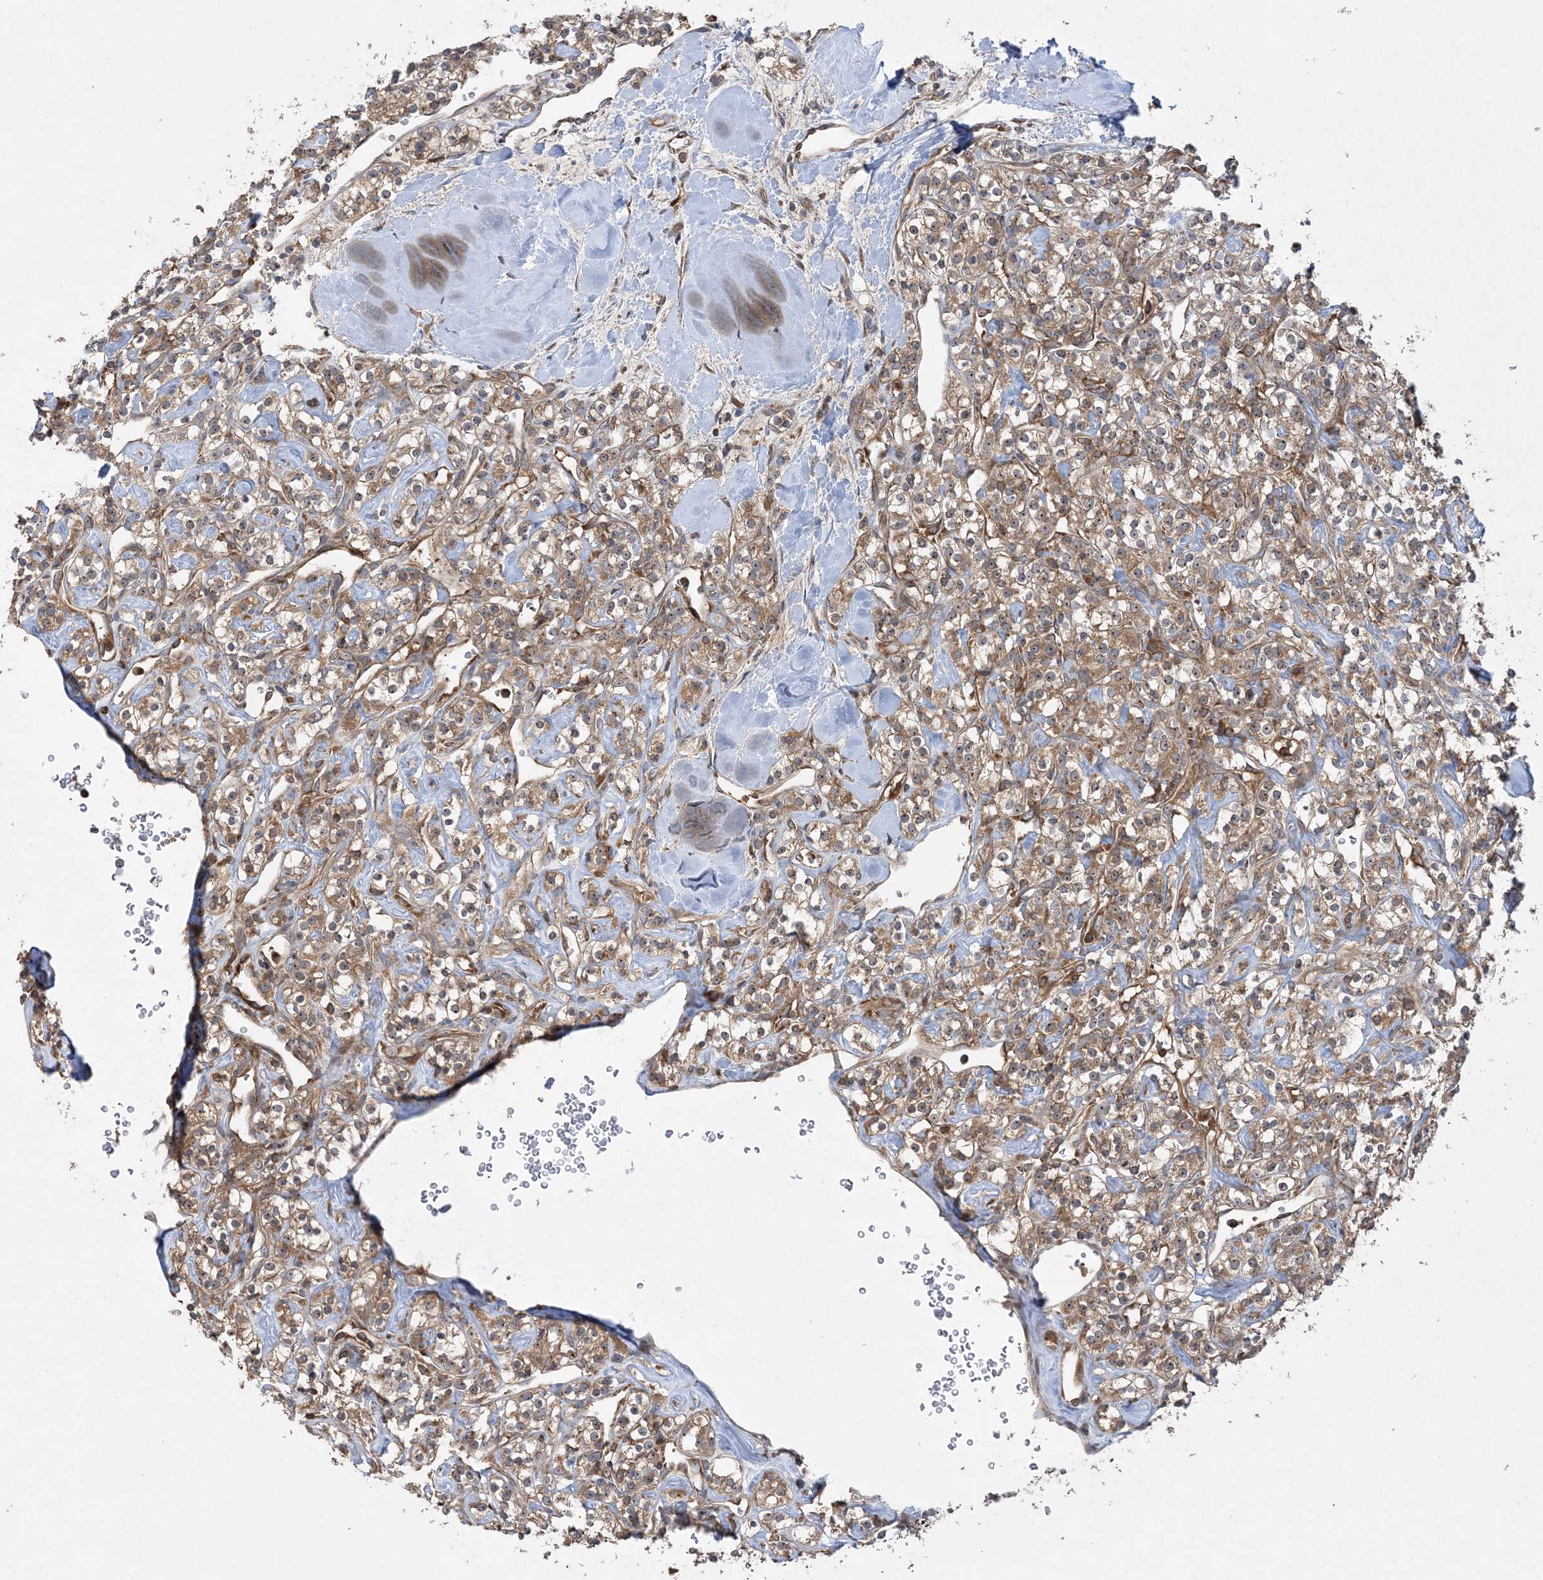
{"staining": {"intensity": "moderate", "quantity": ">75%", "location": "cytoplasmic/membranous"}, "tissue": "renal cancer", "cell_type": "Tumor cells", "image_type": "cancer", "snomed": [{"axis": "morphology", "description": "Adenocarcinoma, NOS"}, {"axis": "topography", "description": "Kidney"}], "caption": "Protein staining displays moderate cytoplasmic/membranous positivity in about >75% of tumor cells in renal cancer (adenocarcinoma). Ihc stains the protein of interest in brown and the nuclei are stained blue.", "gene": "ACAP2", "patient": {"sex": "male", "age": 77}}